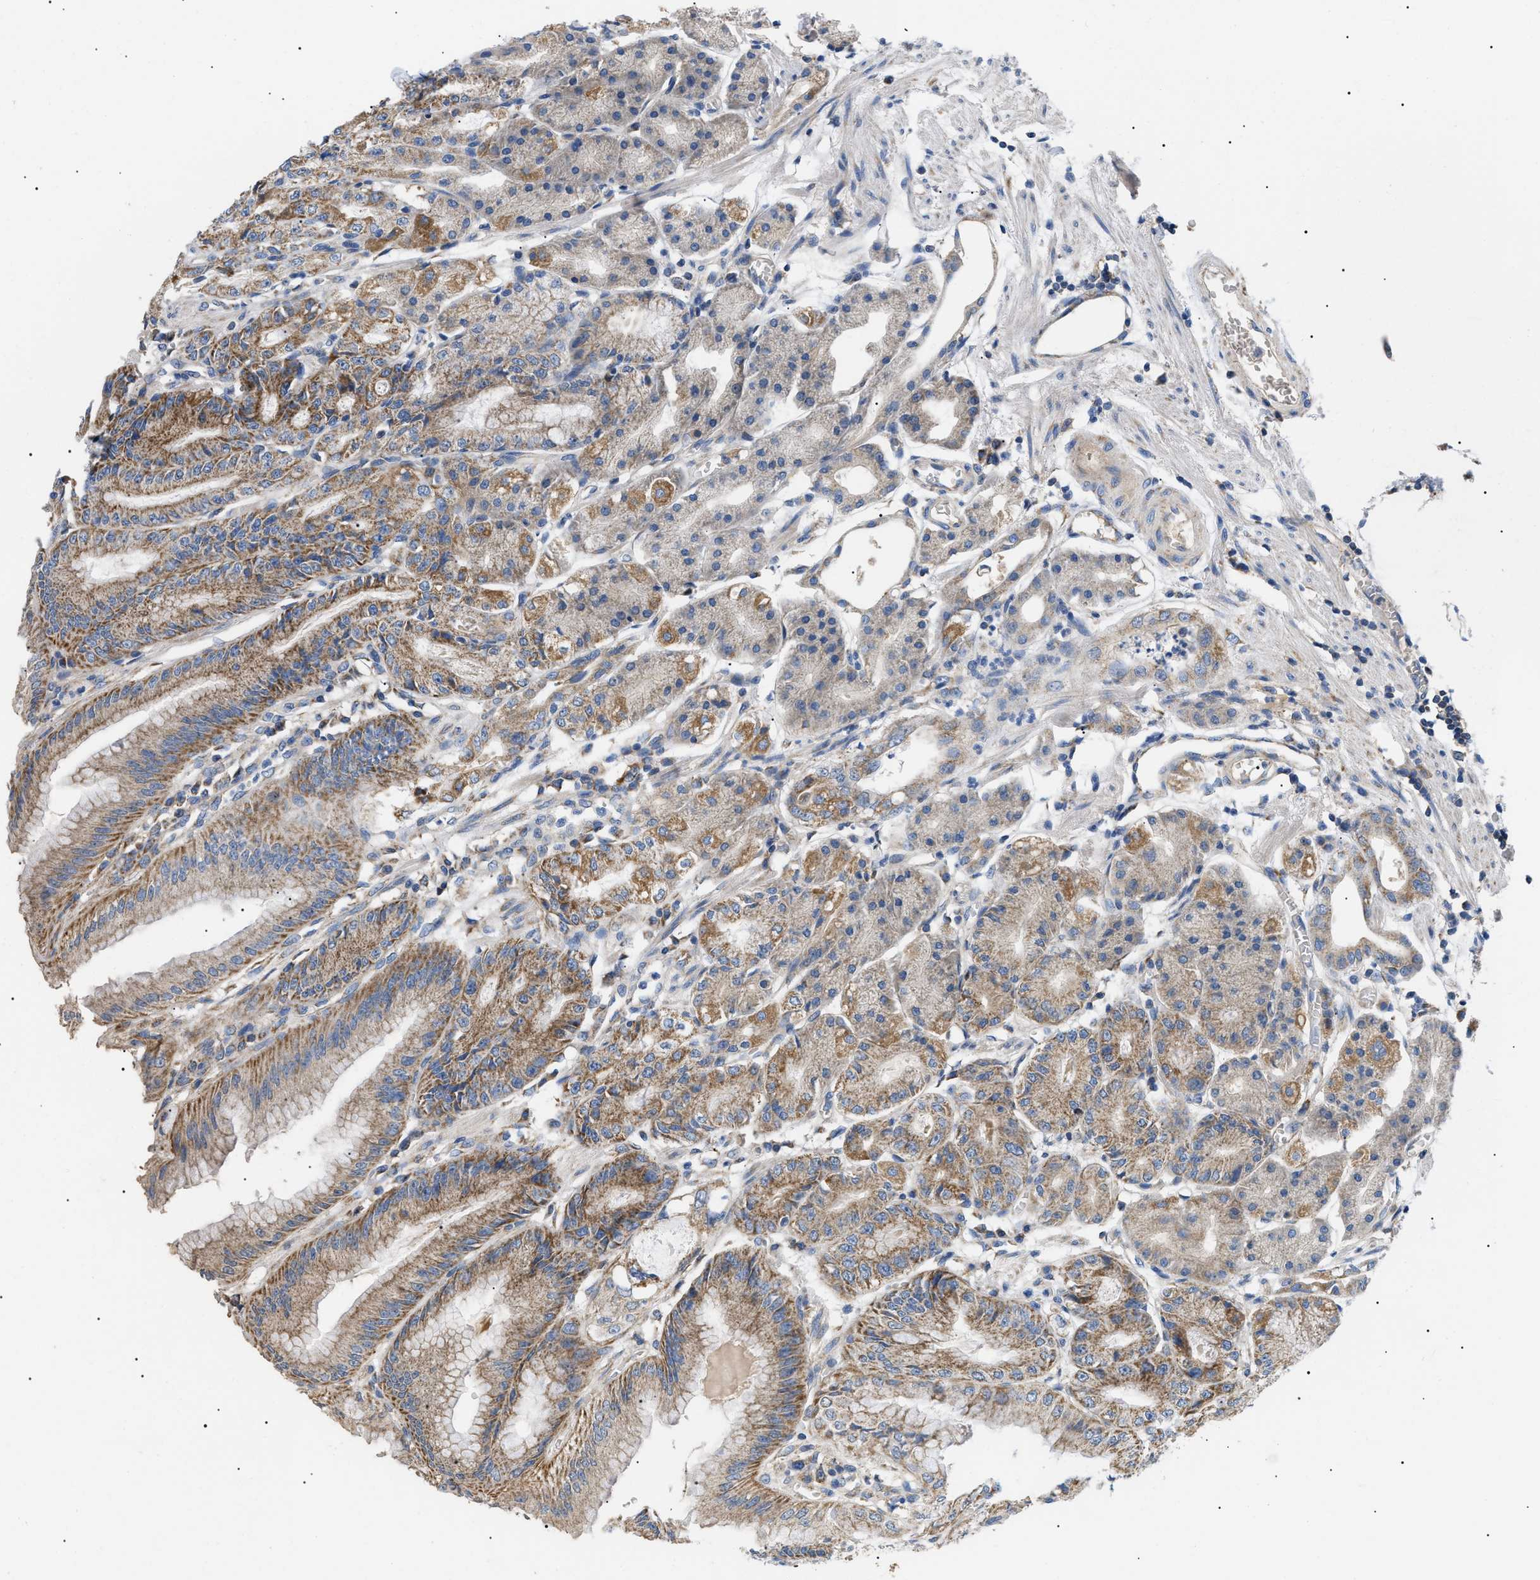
{"staining": {"intensity": "moderate", "quantity": ">75%", "location": "cytoplasmic/membranous"}, "tissue": "stomach", "cell_type": "Glandular cells", "image_type": "normal", "snomed": [{"axis": "morphology", "description": "Normal tissue, NOS"}, {"axis": "topography", "description": "Stomach, lower"}], "caption": "The image displays staining of benign stomach, revealing moderate cytoplasmic/membranous protein staining (brown color) within glandular cells. The staining was performed using DAB, with brown indicating positive protein expression. Nuclei are stained blue with hematoxylin.", "gene": "TOMM6", "patient": {"sex": "male", "age": 71}}